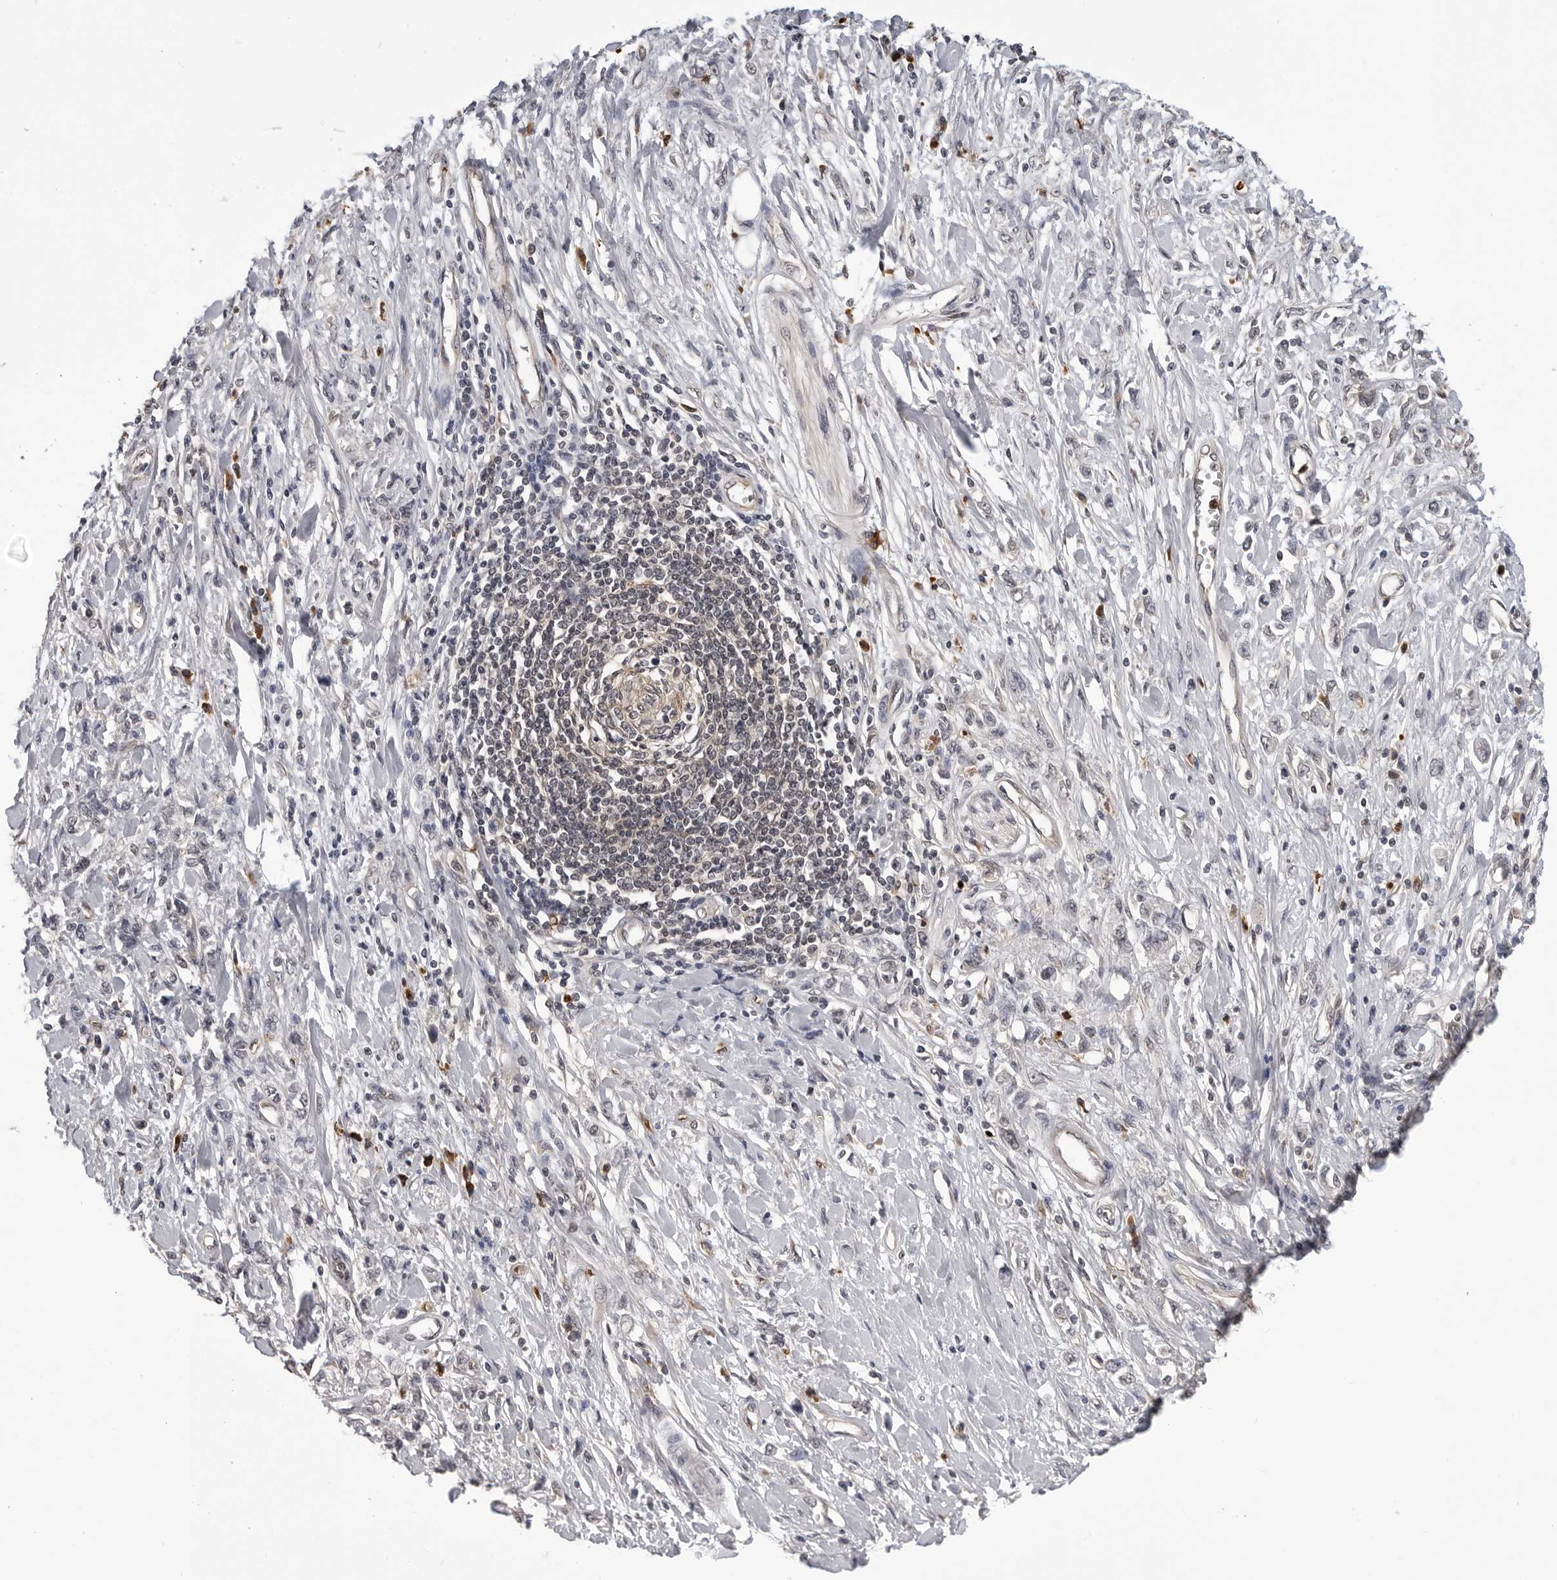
{"staining": {"intensity": "negative", "quantity": "none", "location": "none"}, "tissue": "stomach cancer", "cell_type": "Tumor cells", "image_type": "cancer", "snomed": [{"axis": "morphology", "description": "Adenocarcinoma, NOS"}, {"axis": "topography", "description": "Stomach"}], "caption": "Immunohistochemistry (IHC) of adenocarcinoma (stomach) exhibits no expression in tumor cells.", "gene": "TRMT13", "patient": {"sex": "female", "age": 76}}